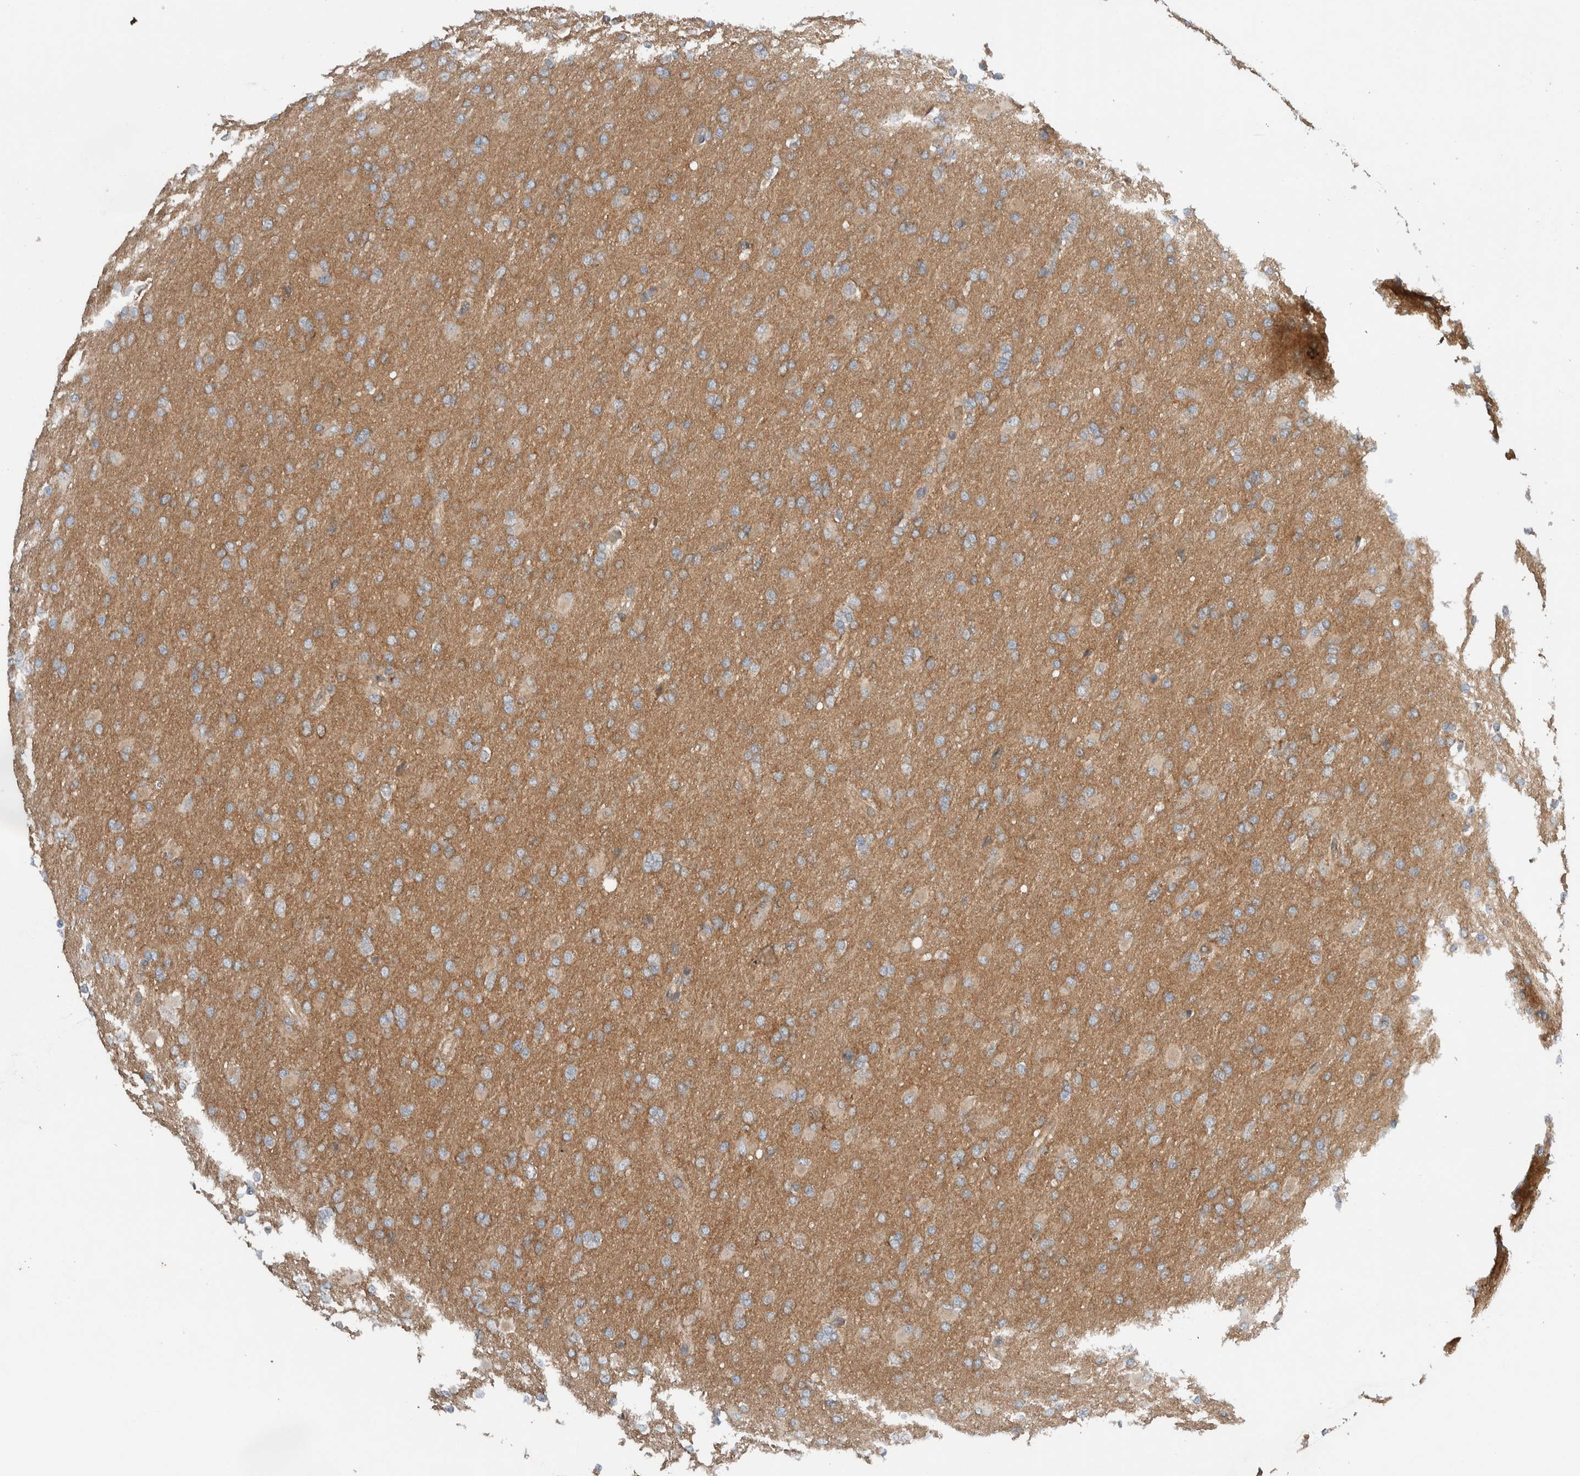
{"staining": {"intensity": "weak", "quantity": ">75%", "location": "cytoplasmic/membranous"}, "tissue": "glioma", "cell_type": "Tumor cells", "image_type": "cancer", "snomed": [{"axis": "morphology", "description": "Glioma, malignant, High grade"}, {"axis": "topography", "description": "Cerebral cortex"}], "caption": "IHC (DAB (3,3'-diaminobenzidine)) staining of human malignant high-grade glioma reveals weak cytoplasmic/membranous protein positivity in about >75% of tumor cells.", "gene": "ARMC7", "patient": {"sex": "female", "age": 36}}